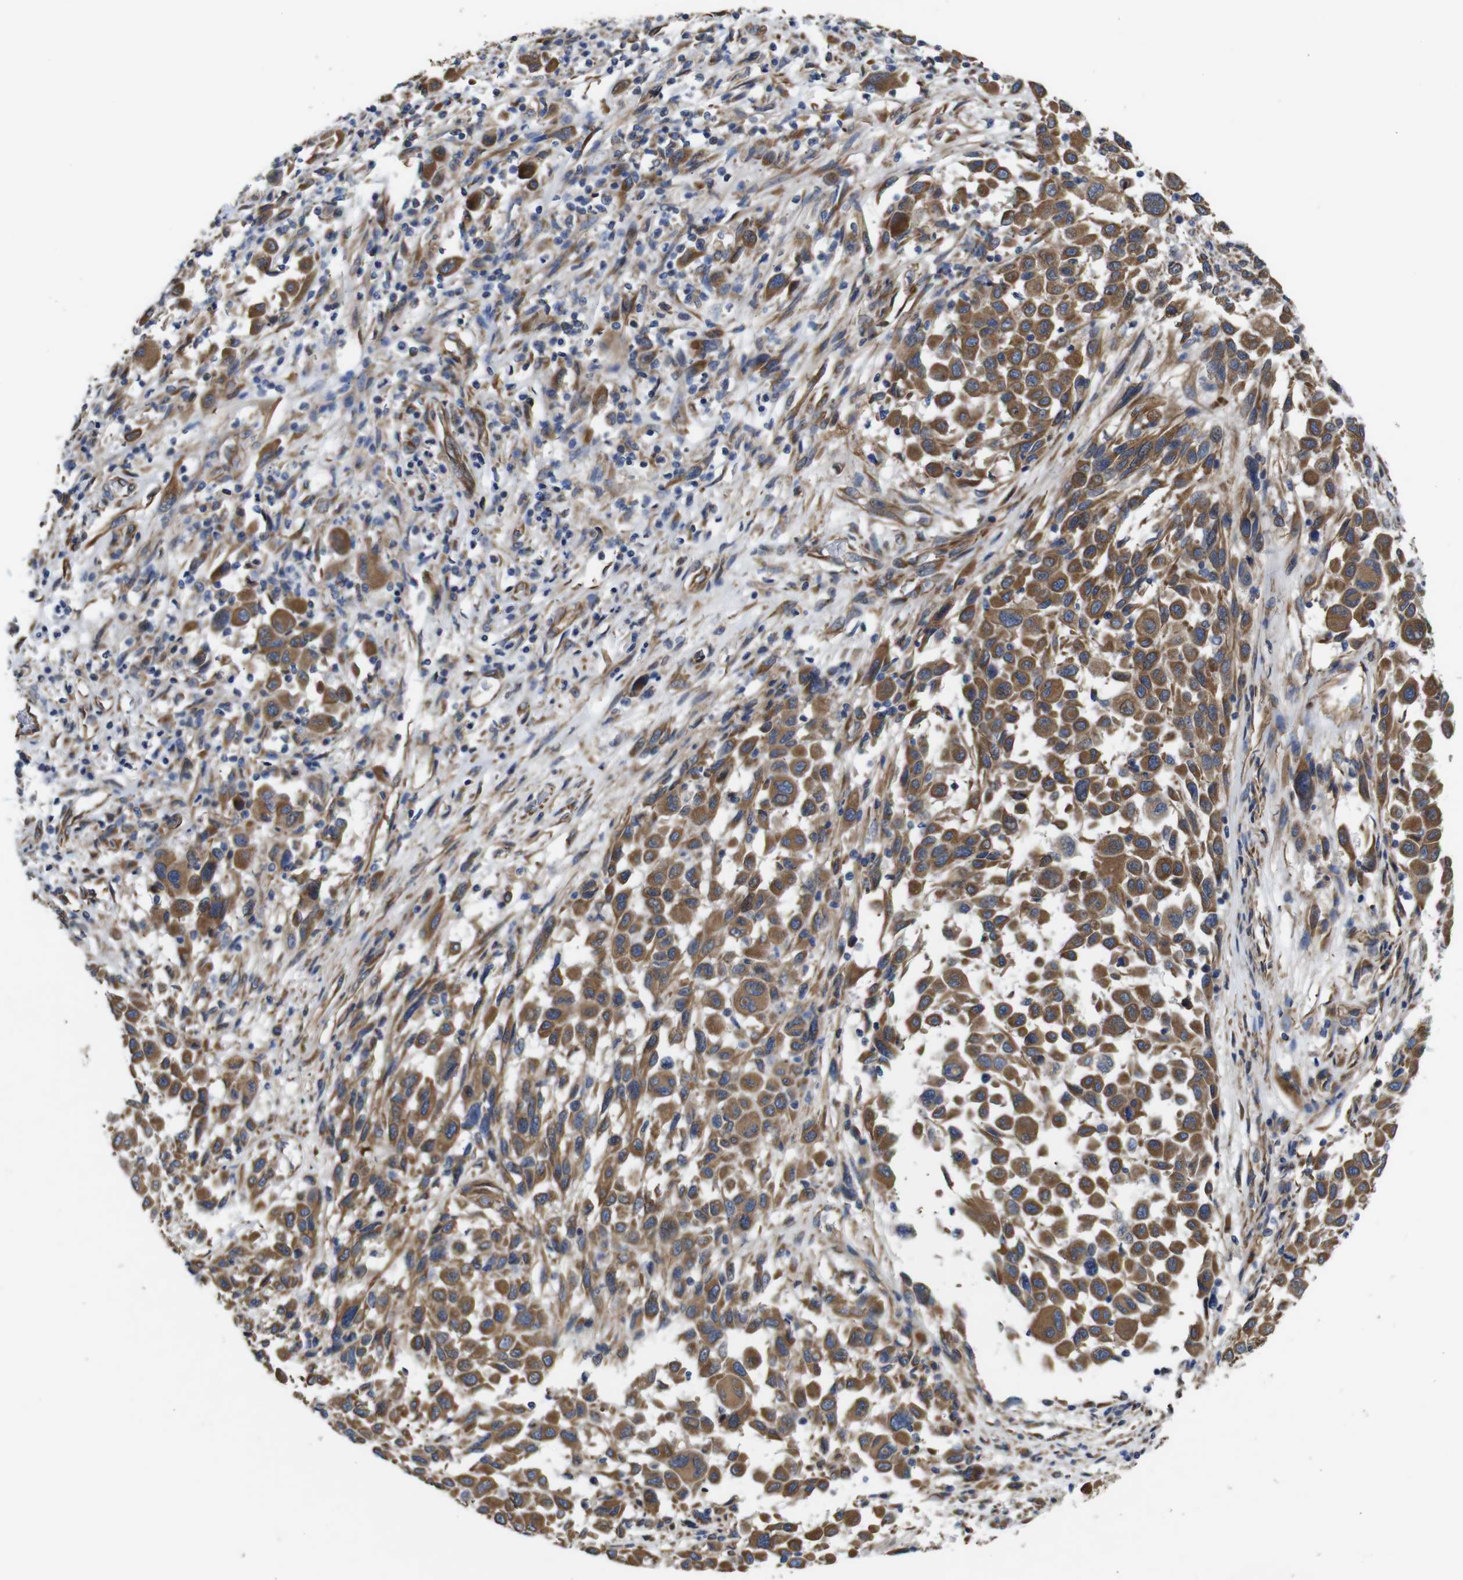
{"staining": {"intensity": "moderate", "quantity": ">75%", "location": "cytoplasmic/membranous"}, "tissue": "melanoma", "cell_type": "Tumor cells", "image_type": "cancer", "snomed": [{"axis": "morphology", "description": "Malignant melanoma, Metastatic site"}, {"axis": "topography", "description": "Lymph node"}], "caption": "The photomicrograph displays immunohistochemical staining of malignant melanoma (metastatic site). There is moderate cytoplasmic/membranous positivity is seen in approximately >75% of tumor cells.", "gene": "POMK", "patient": {"sex": "male", "age": 61}}